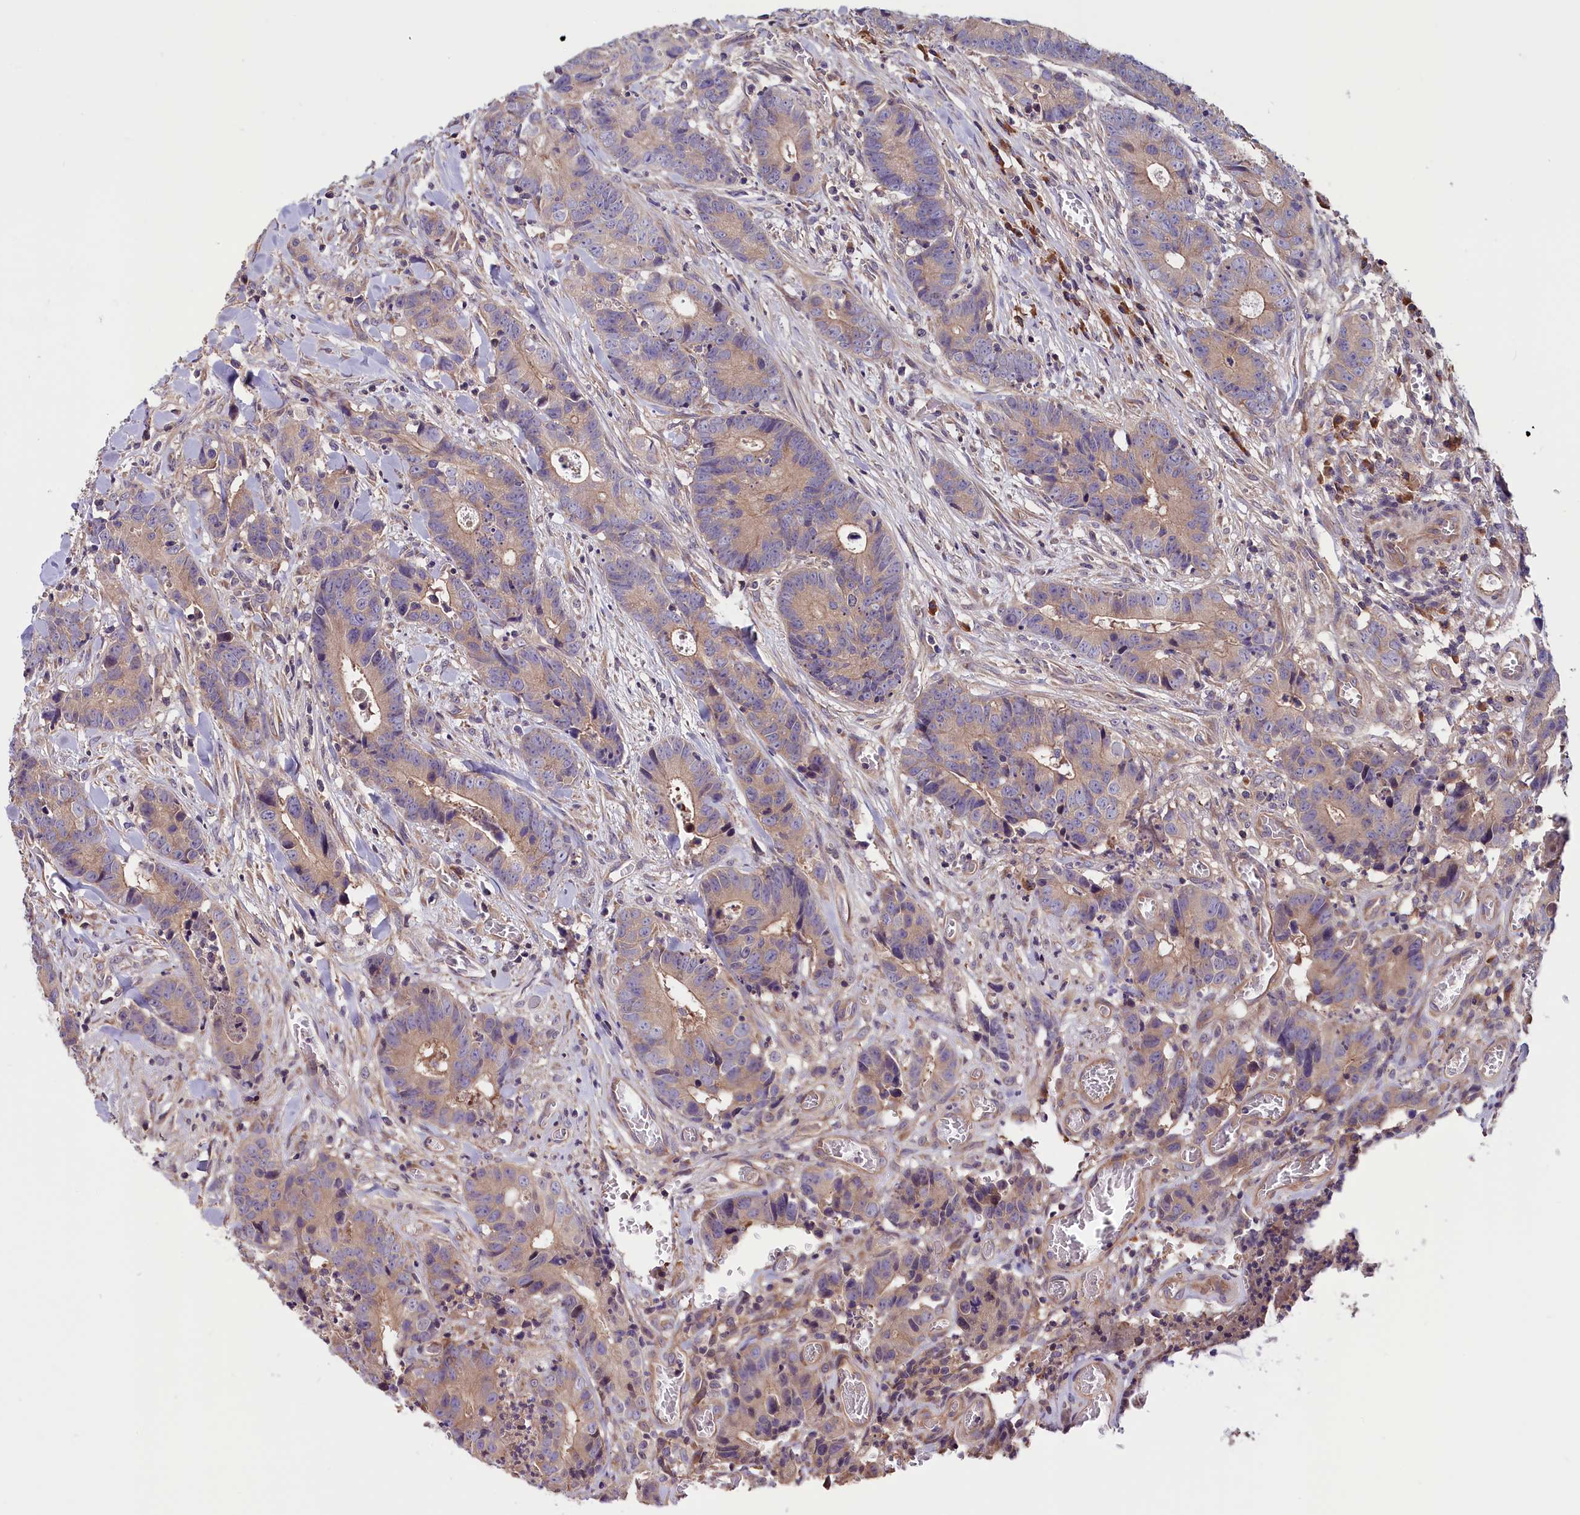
{"staining": {"intensity": "weak", "quantity": ">75%", "location": "cytoplasmic/membranous"}, "tissue": "colorectal cancer", "cell_type": "Tumor cells", "image_type": "cancer", "snomed": [{"axis": "morphology", "description": "Adenocarcinoma, NOS"}, {"axis": "topography", "description": "Colon"}], "caption": "Colorectal cancer (adenocarcinoma) tissue exhibits weak cytoplasmic/membranous positivity in about >75% of tumor cells, visualized by immunohistochemistry.", "gene": "SETD6", "patient": {"sex": "female", "age": 57}}